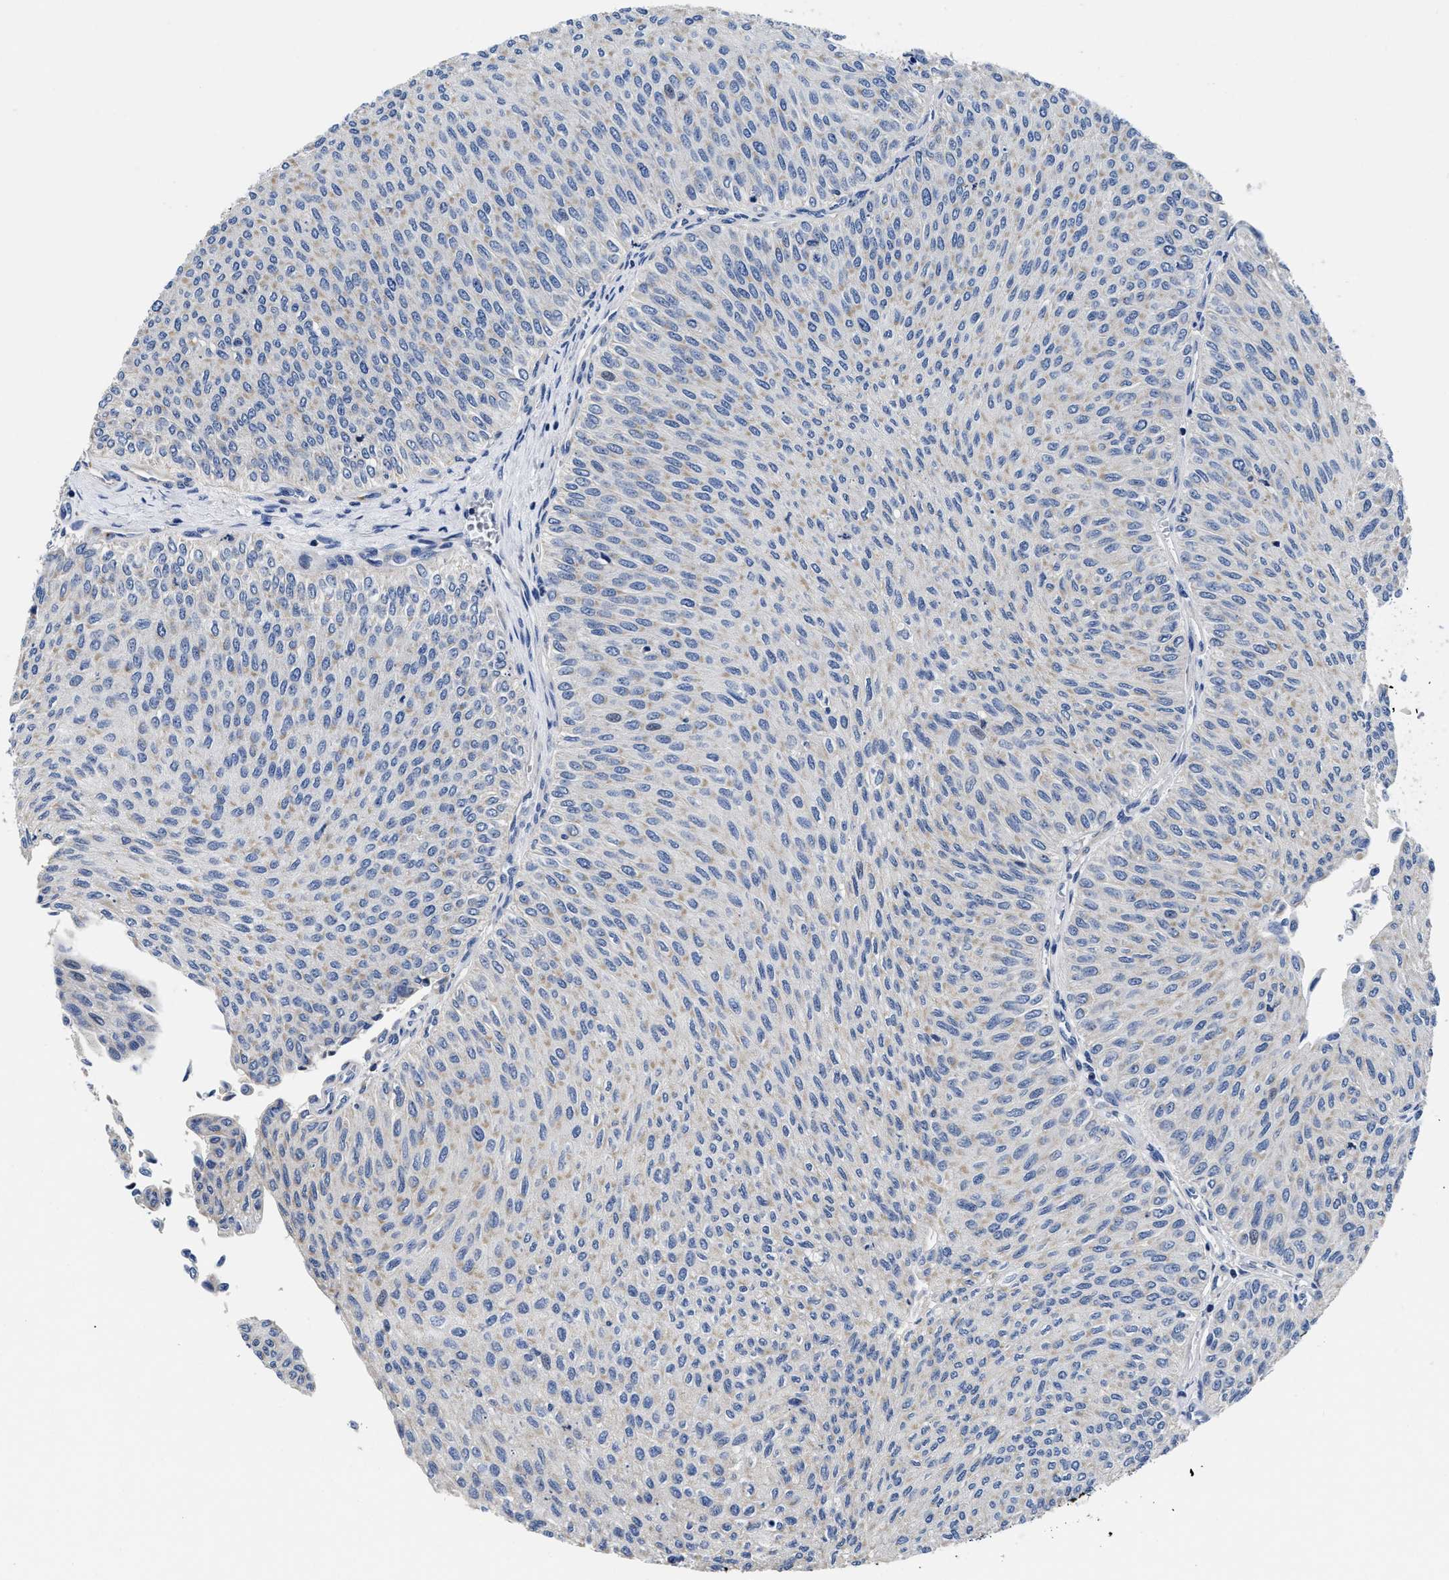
{"staining": {"intensity": "negative", "quantity": "none", "location": "none"}, "tissue": "urothelial cancer", "cell_type": "Tumor cells", "image_type": "cancer", "snomed": [{"axis": "morphology", "description": "Urothelial carcinoma, Low grade"}, {"axis": "topography", "description": "Urinary bladder"}], "caption": "Immunohistochemistry (IHC) of low-grade urothelial carcinoma displays no staining in tumor cells.", "gene": "SLC35F1", "patient": {"sex": "male", "age": 78}}